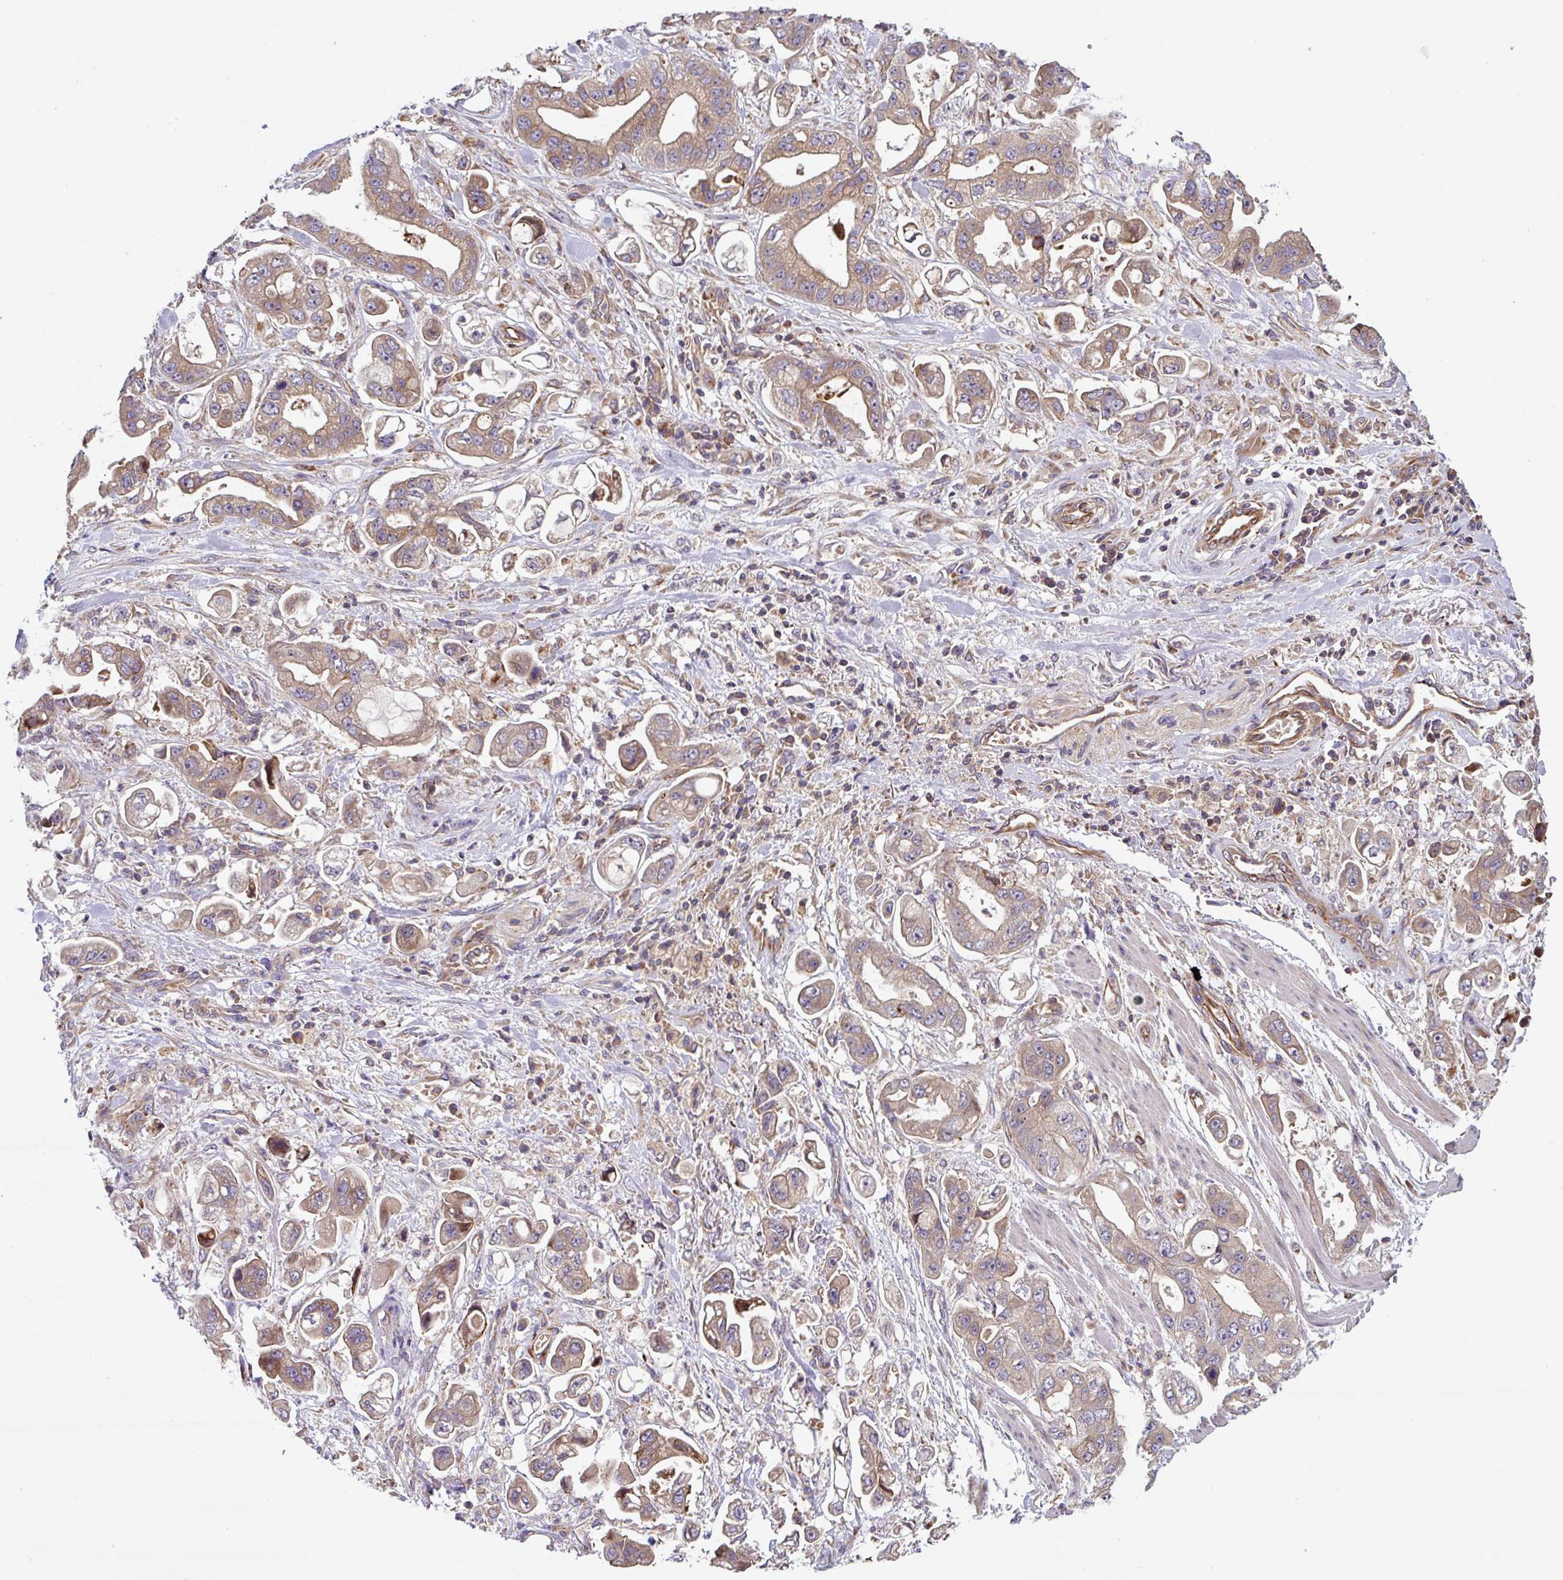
{"staining": {"intensity": "moderate", "quantity": "25%-75%", "location": "cytoplasmic/membranous"}, "tissue": "stomach cancer", "cell_type": "Tumor cells", "image_type": "cancer", "snomed": [{"axis": "morphology", "description": "Adenocarcinoma, NOS"}, {"axis": "topography", "description": "Stomach"}], "caption": "Approximately 25%-75% of tumor cells in adenocarcinoma (stomach) display moderate cytoplasmic/membranous protein expression as visualized by brown immunohistochemical staining.", "gene": "APOBEC3D", "patient": {"sex": "male", "age": 62}}